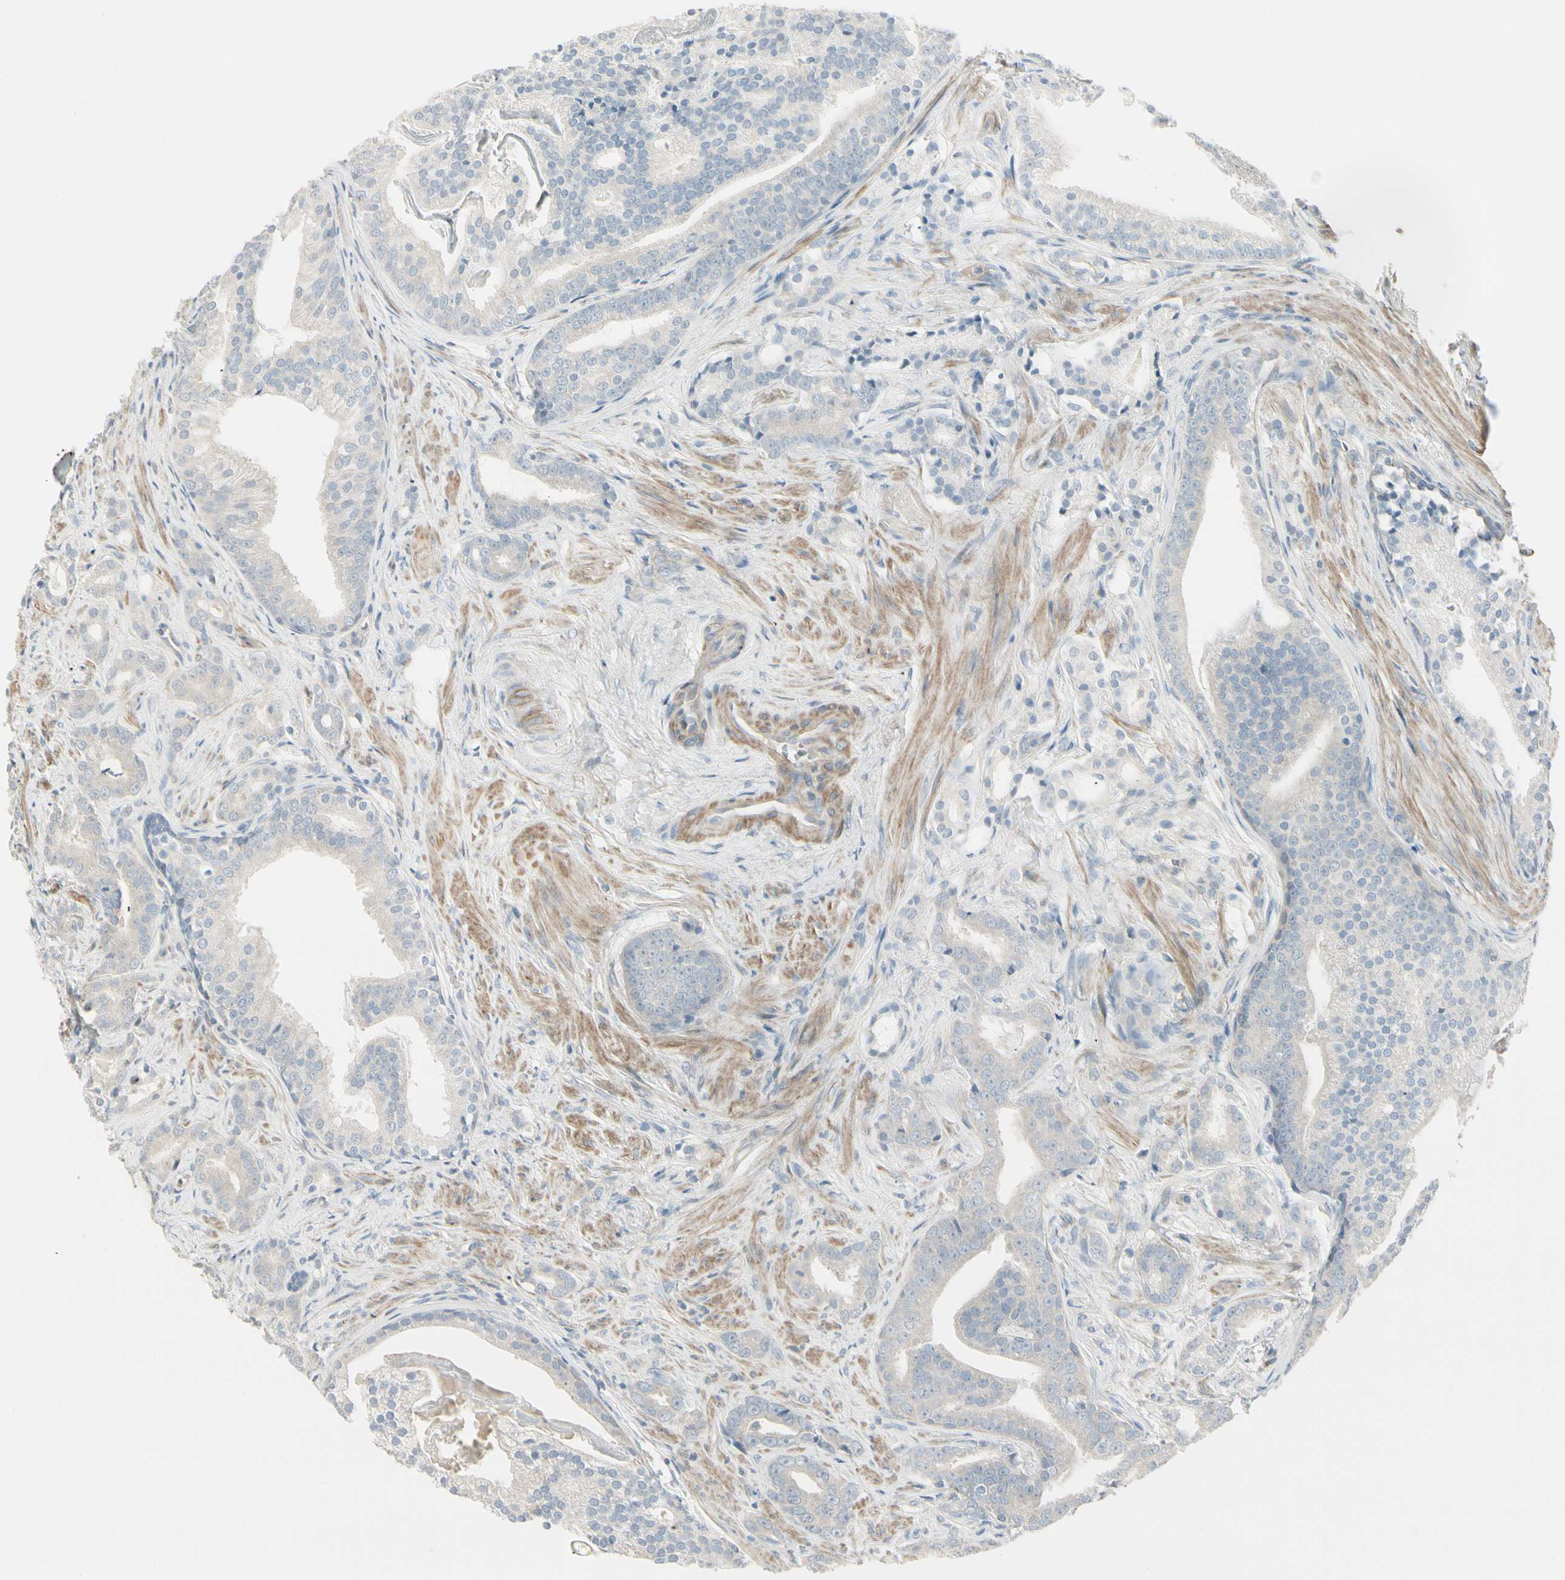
{"staining": {"intensity": "negative", "quantity": "none", "location": "none"}, "tissue": "prostate cancer", "cell_type": "Tumor cells", "image_type": "cancer", "snomed": [{"axis": "morphology", "description": "Adenocarcinoma, Low grade"}, {"axis": "topography", "description": "Prostate"}], "caption": "Human prostate cancer (adenocarcinoma (low-grade)) stained for a protein using immunohistochemistry (IHC) reveals no expression in tumor cells.", "gene": "CYP2E1", "patient": {"sex": "male", "age": 58}}